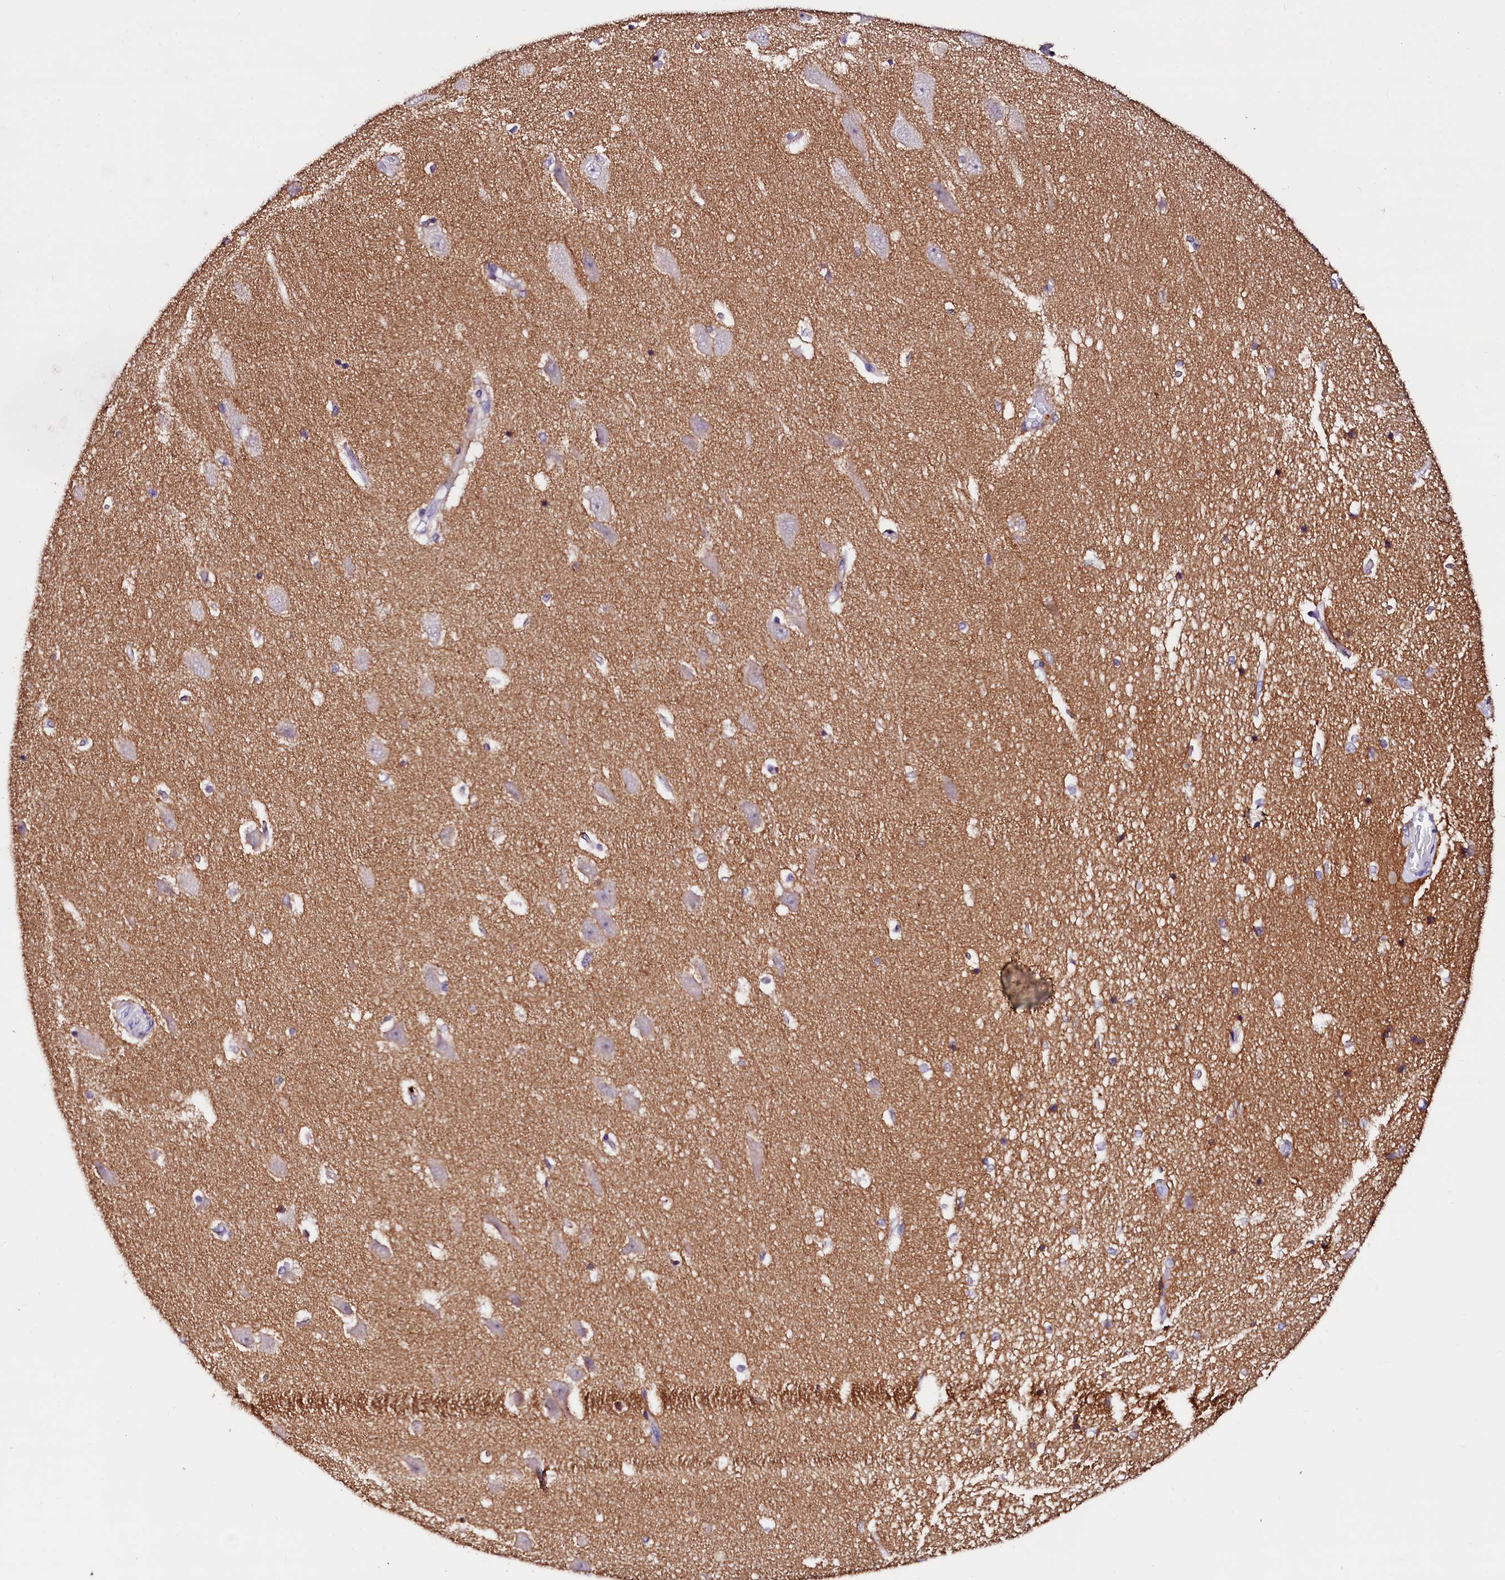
{"staining": {"intensity": "negative", "quantity": "none", "location": "none"}, "tissue": "hippocampus", "cell_type": "Glial cells", "image_type": "normal", "snomed": [{"axis": "morphology", "description": "Normal tissue, NOS"}, {"axis": "topography", "description": "Hippocampus"}], "caption": "Glial cells are negative for brown protein staining in normal hippocampus. (DAB immunohistochemistry with hematoxylin counter stain).", "gene": "NALF1", "patient": {"sex": "male", "age": 45}}